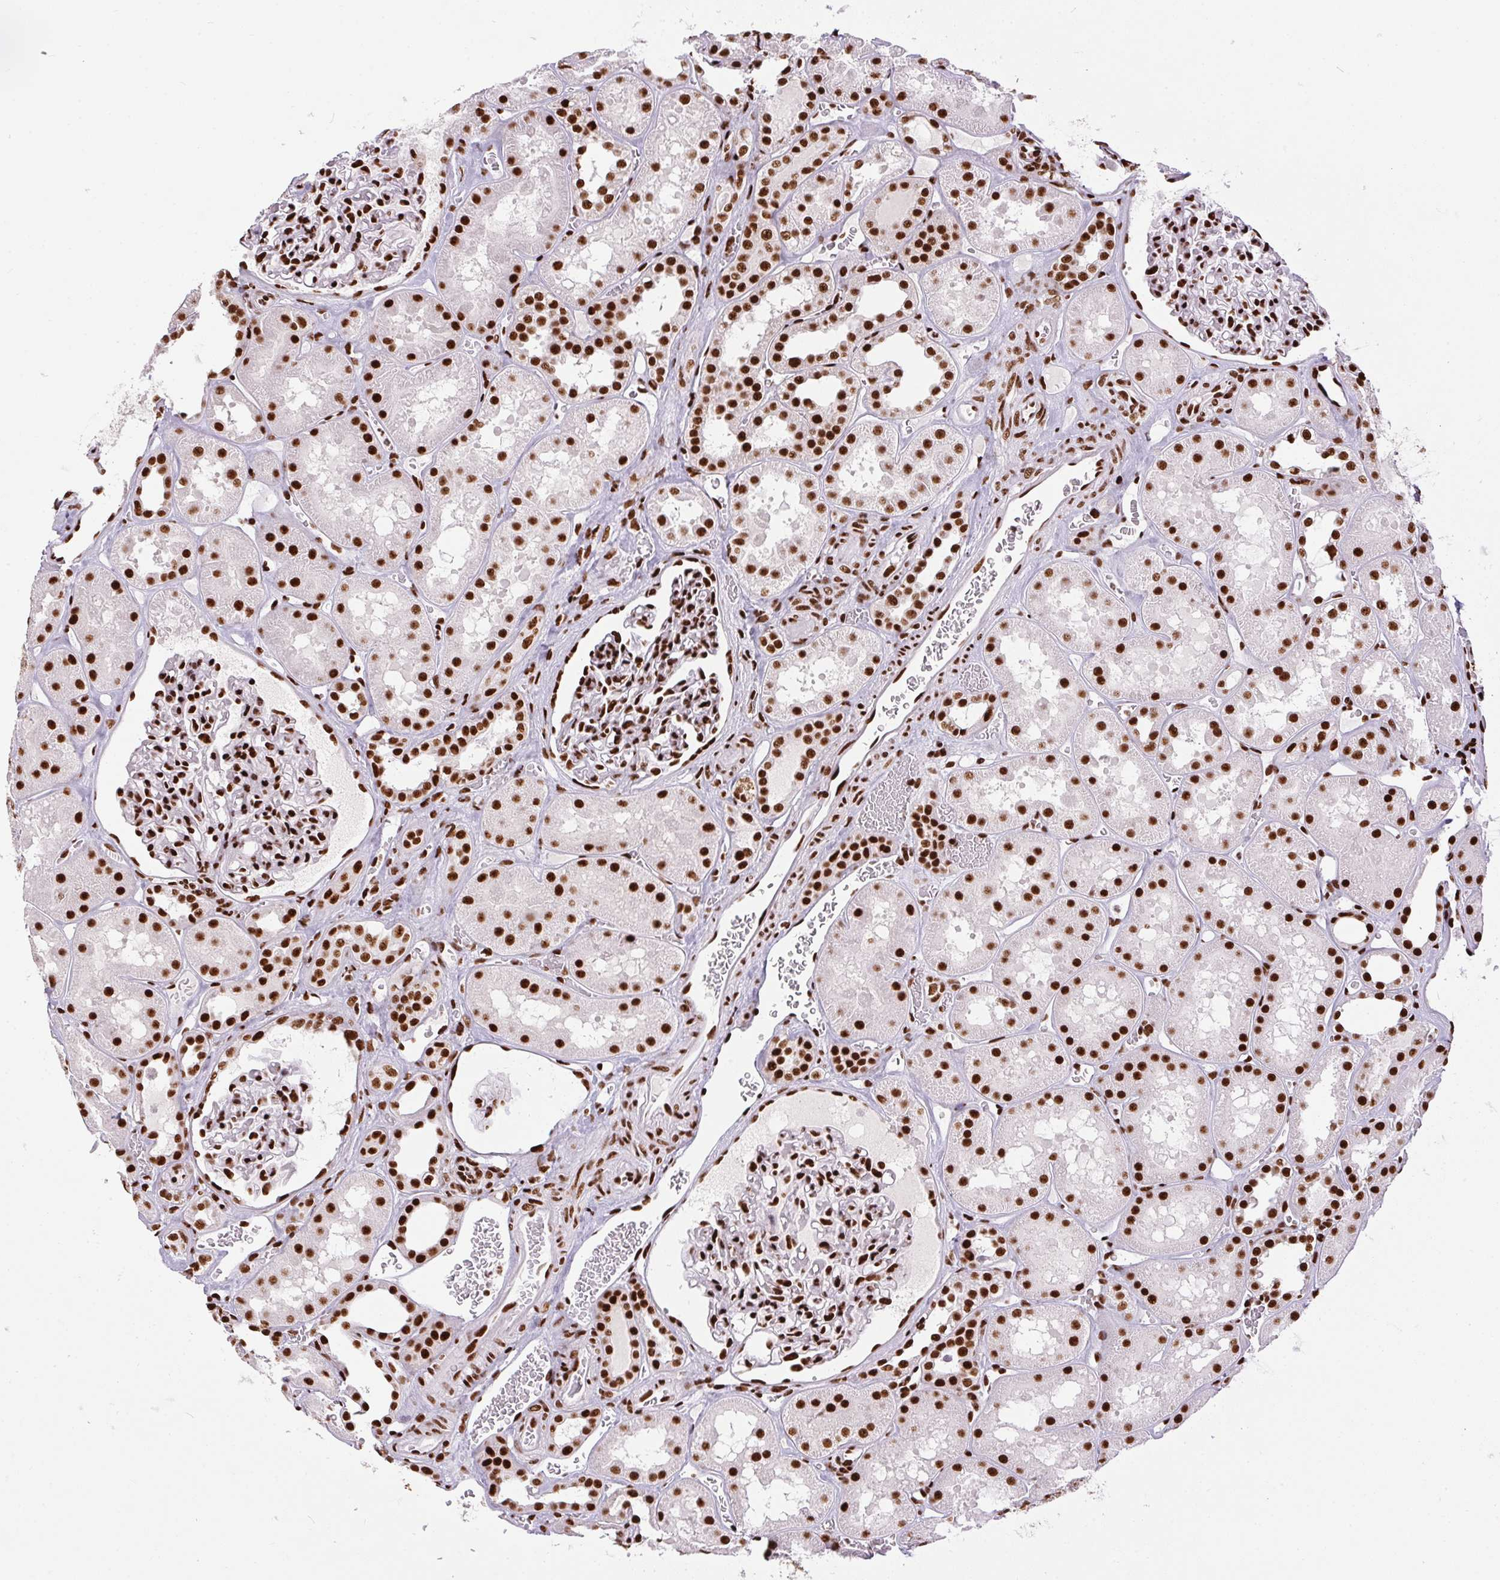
{"staining": {"intensity": "strong", "quantity": ">75%", "location": "nuclear"}, "tissue": "kidney", "cell_type": "Cells in glomeruli", "image_type": "normal", "snomed": [{"axis": "morphology", "description": "Normal tissue, NOS"}, {"axis": "topography", "description": "Kidney"}], "caption": "Strong nuclear protein expression is appreciated in approximately >75% of cells in glomeruli in kidney. The staining was performed using DAB to visualize the protein expression in brown, while the nuclei were stained in blue with hematoxylin (Magnification: 20x).", "gene": "PAGE3", "patient": {"sex": "female", "age": 41}}